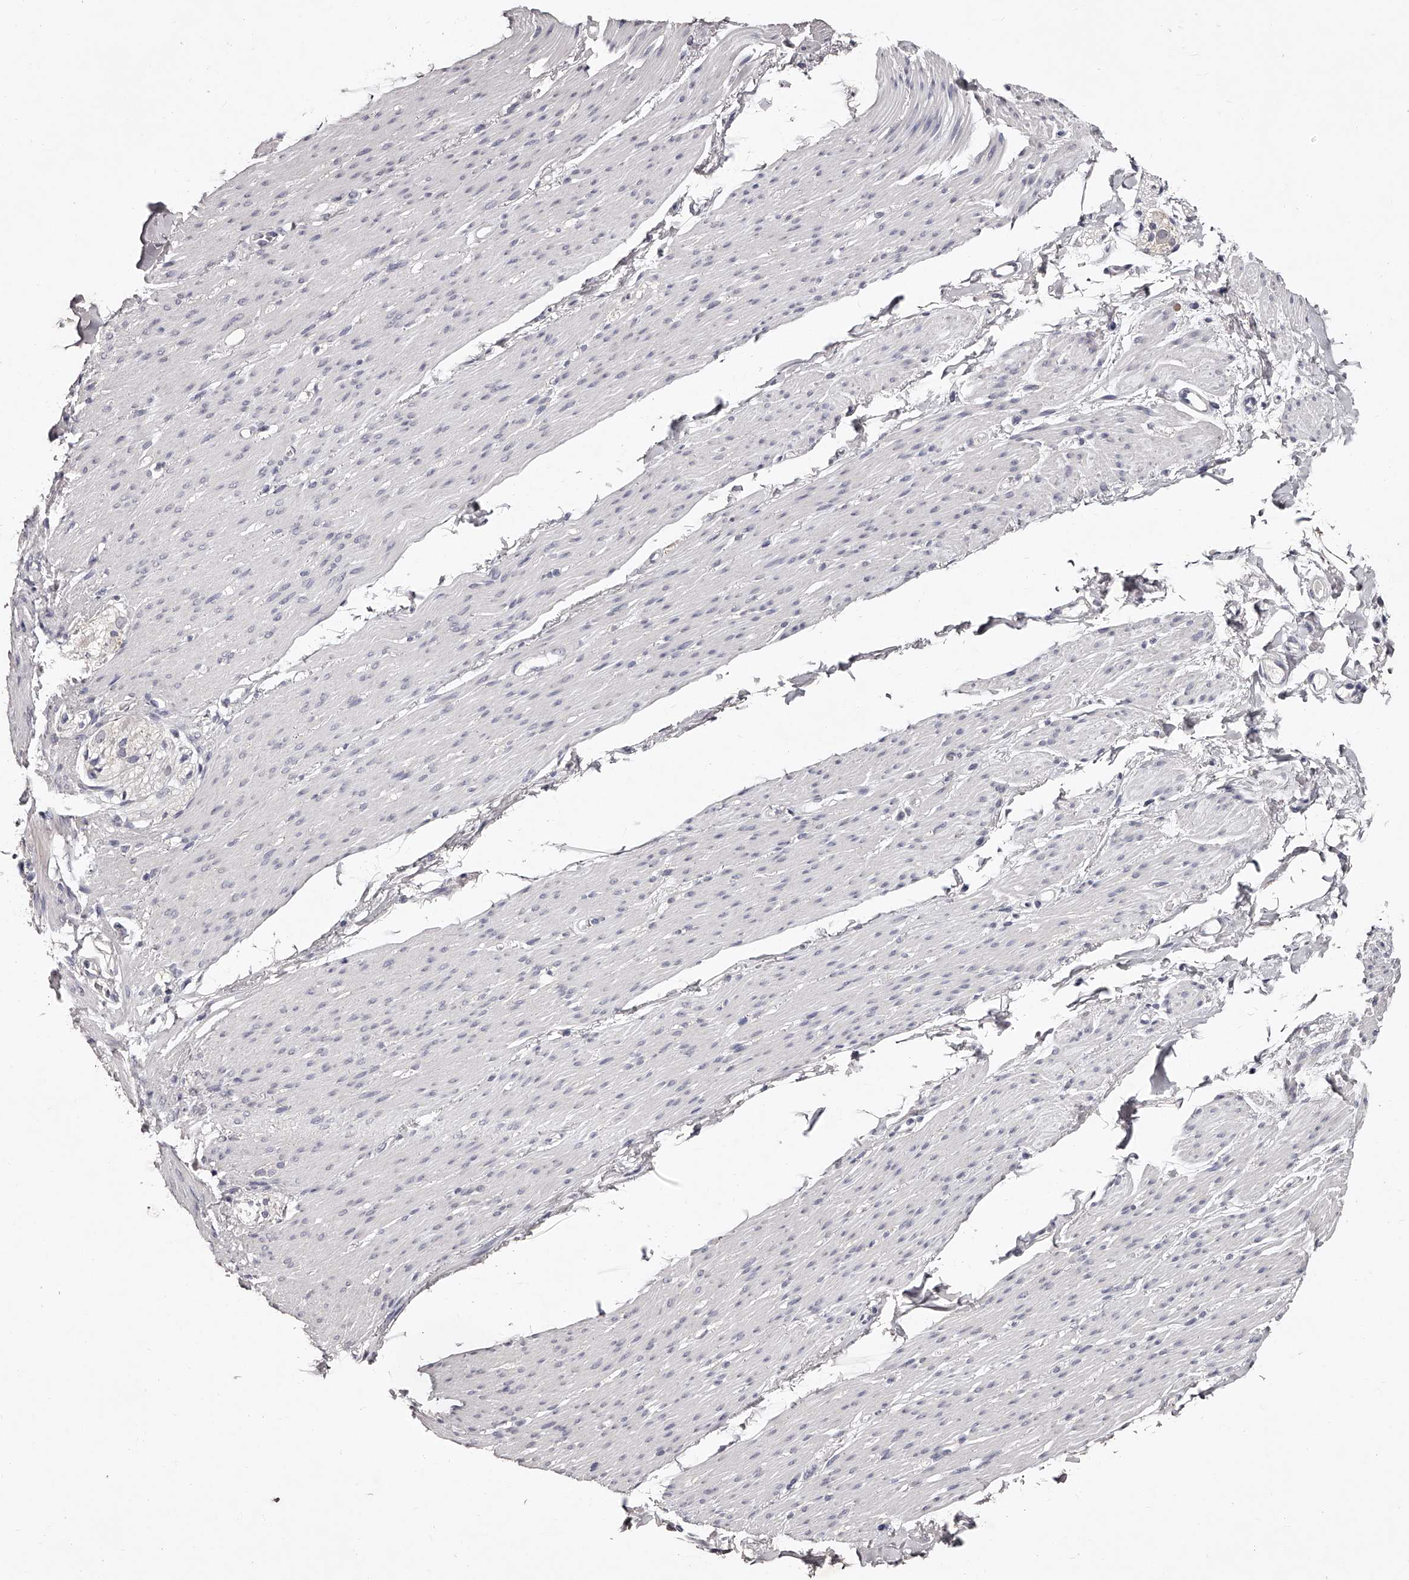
{"staining": {"intensity": "negative", "quantity": "none", "location": "none"}, "tissue": "smooth muscle", "cell_type": "Smooth muscle cells", "image_type": "normal", "snomed": [{"axis": "morphology", "description": "Normal tissue, NOS"}, {"axis": "topography", "description": "Colon"}, {"axis": "topography", "description": "Peripheral nerve tissue"}], "caption": "IHC photomicrograph of normal human smooth muscle stained for a protein (brown), which demonstrates no staining in smooth muscle cells. (DAB (3,3'-diaminobenzidine) IHC with hematoxylin counter stain).", "gene": "NT5DC1", "patient": {"sex": "female", "age": 61}}